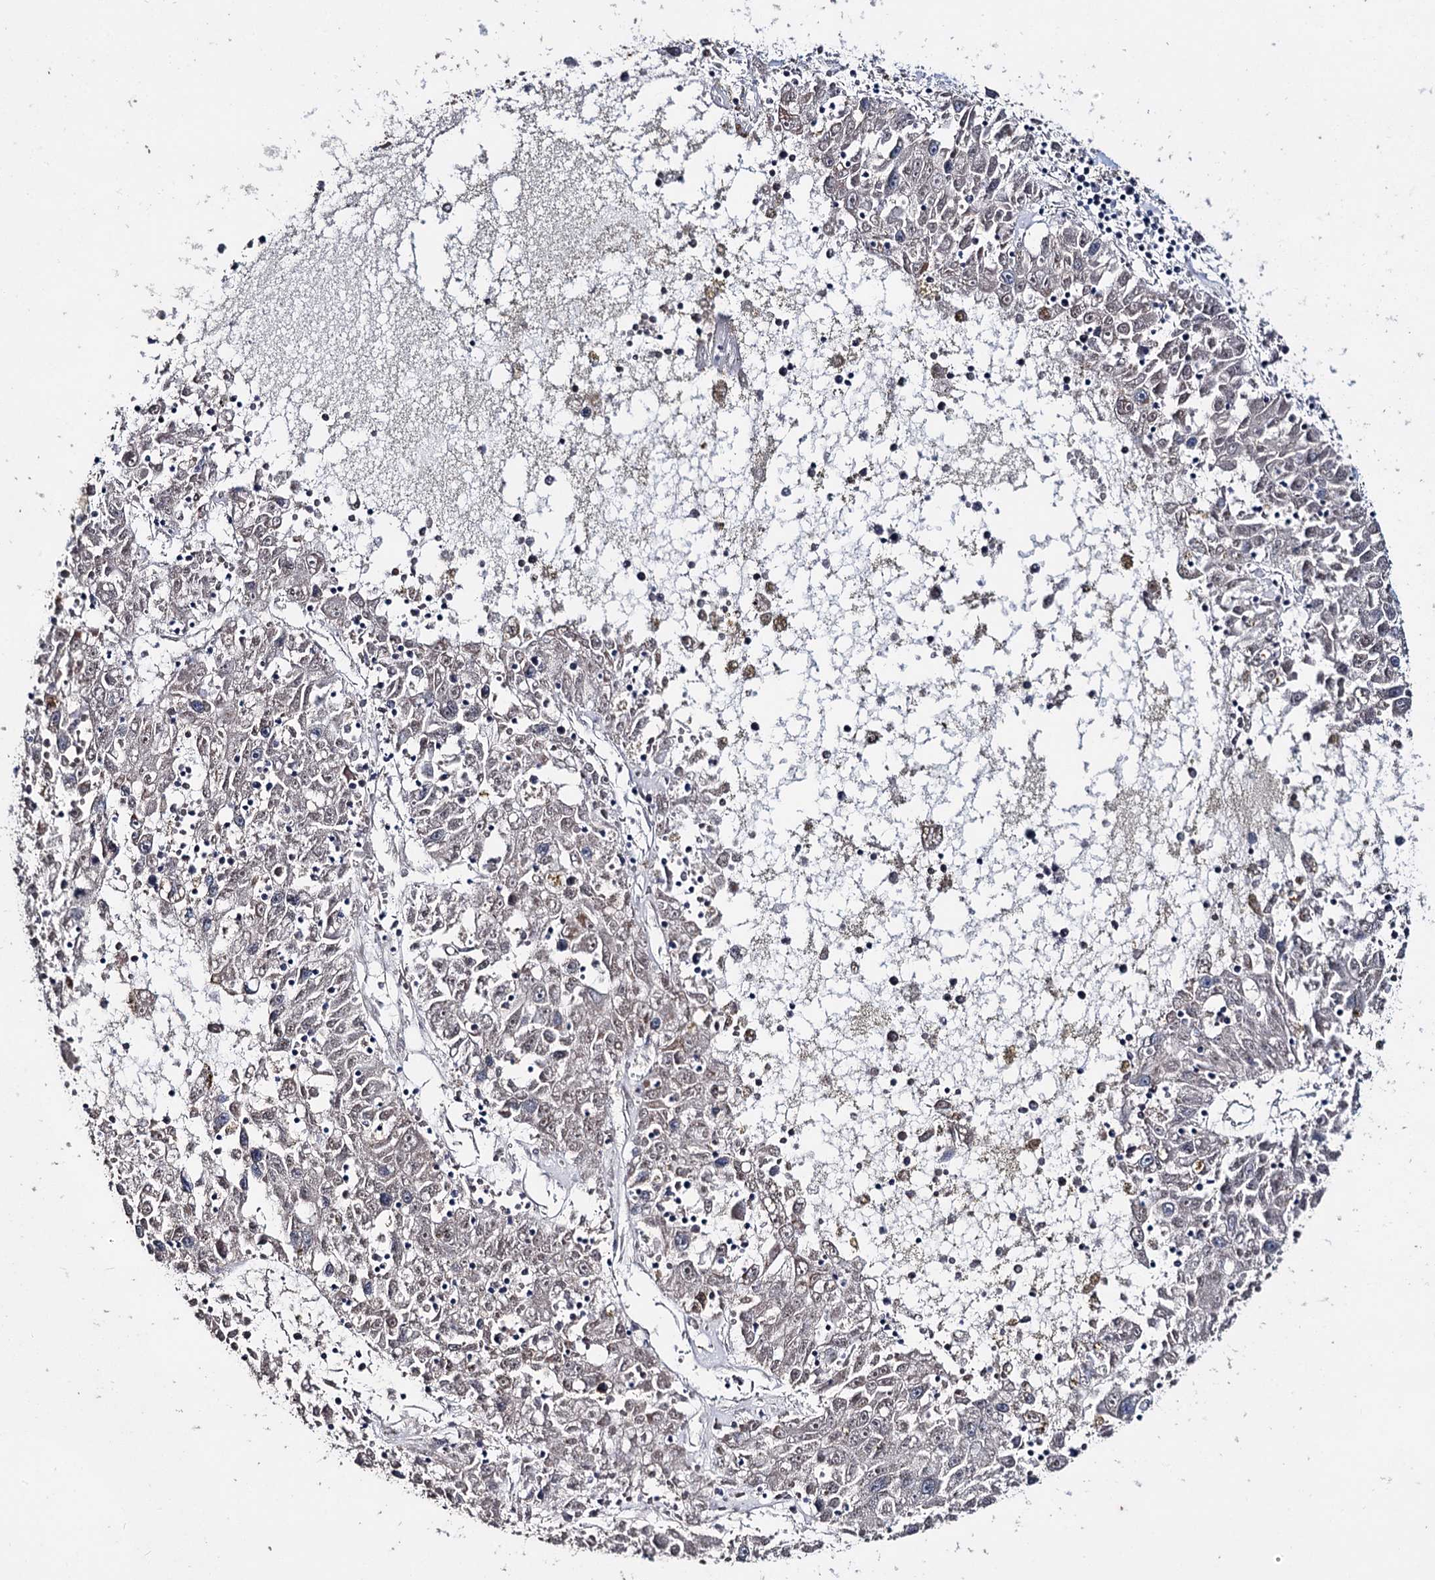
{"staining": {"intensity": "negative", "quantity": "none", "location": "none"}, "tissue": "liver cancer", "cell_type": "Tumor cells", "image_type": "cancer", "snomed": [{"axis": "morphology", "description": "Carcinoma, Hepatocellular, NOS"}, {"axis": "topography", "description": "Liver"}], "caption": "There is no significant expression in tumor cells of liver cancer.", "gene": "CLPB", "patient": {"sex": "male", "age": 49}}